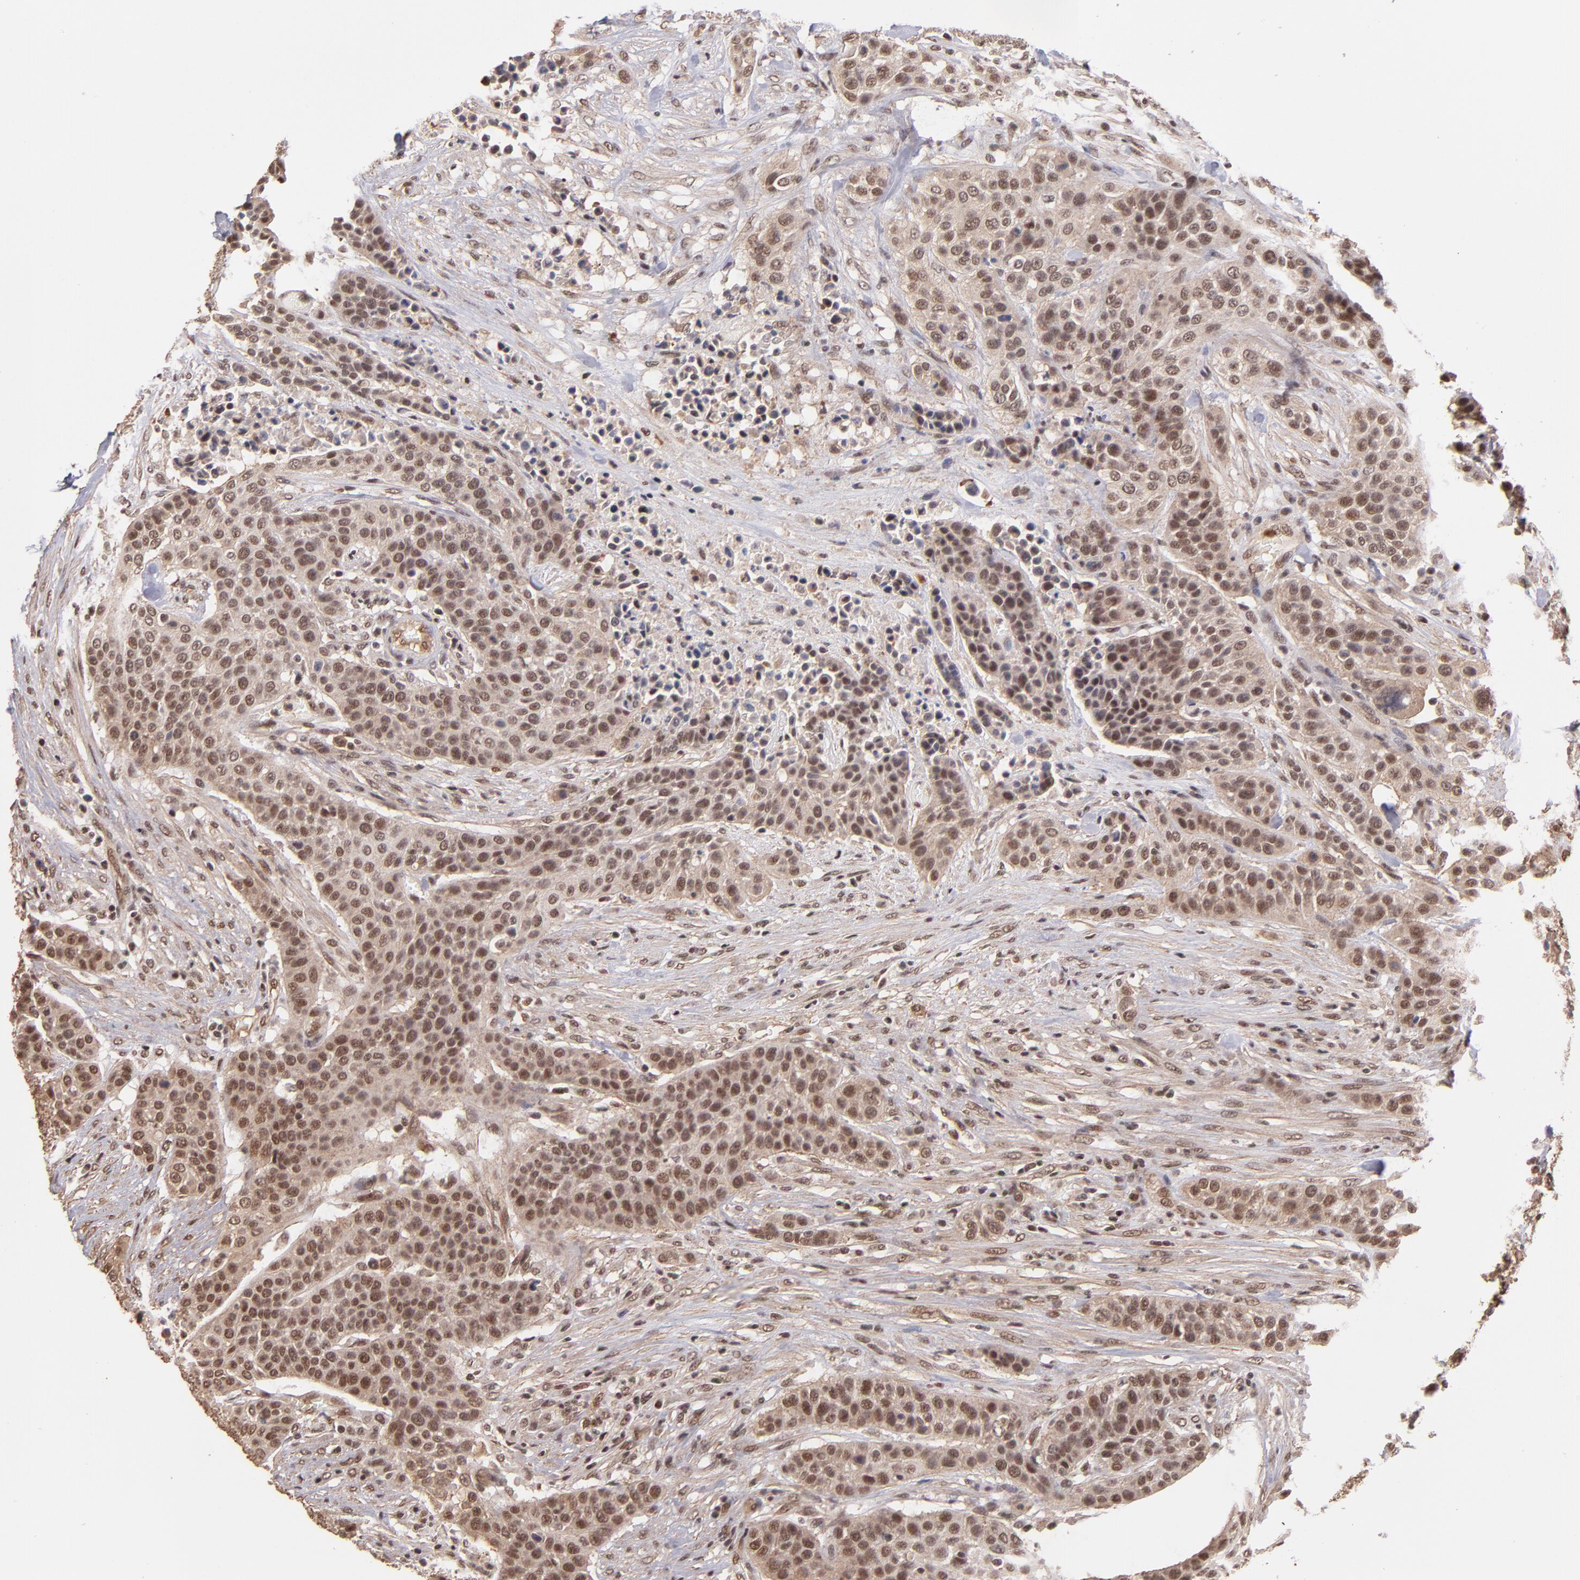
{"staining": {"intensity": "moderate", "quantity": ">75%", "location": "nuclear"}, "tissue": "urothelial cancer", "cell_type": "Tumor cells", "image_type": "cancer", "snomed": [{"axis": "morphology", "description": "Urothelial carcinoma, High grade"}, {"axis": "topography", "description": "Urinary bladder"}], "caption": "Human urothelial cancer stained with a brown dye displays moderate nuclear positive positivity in about >75% of tumor cells.", "gene": "TERF2", "patient": {"sex": "male", "age": 74}}